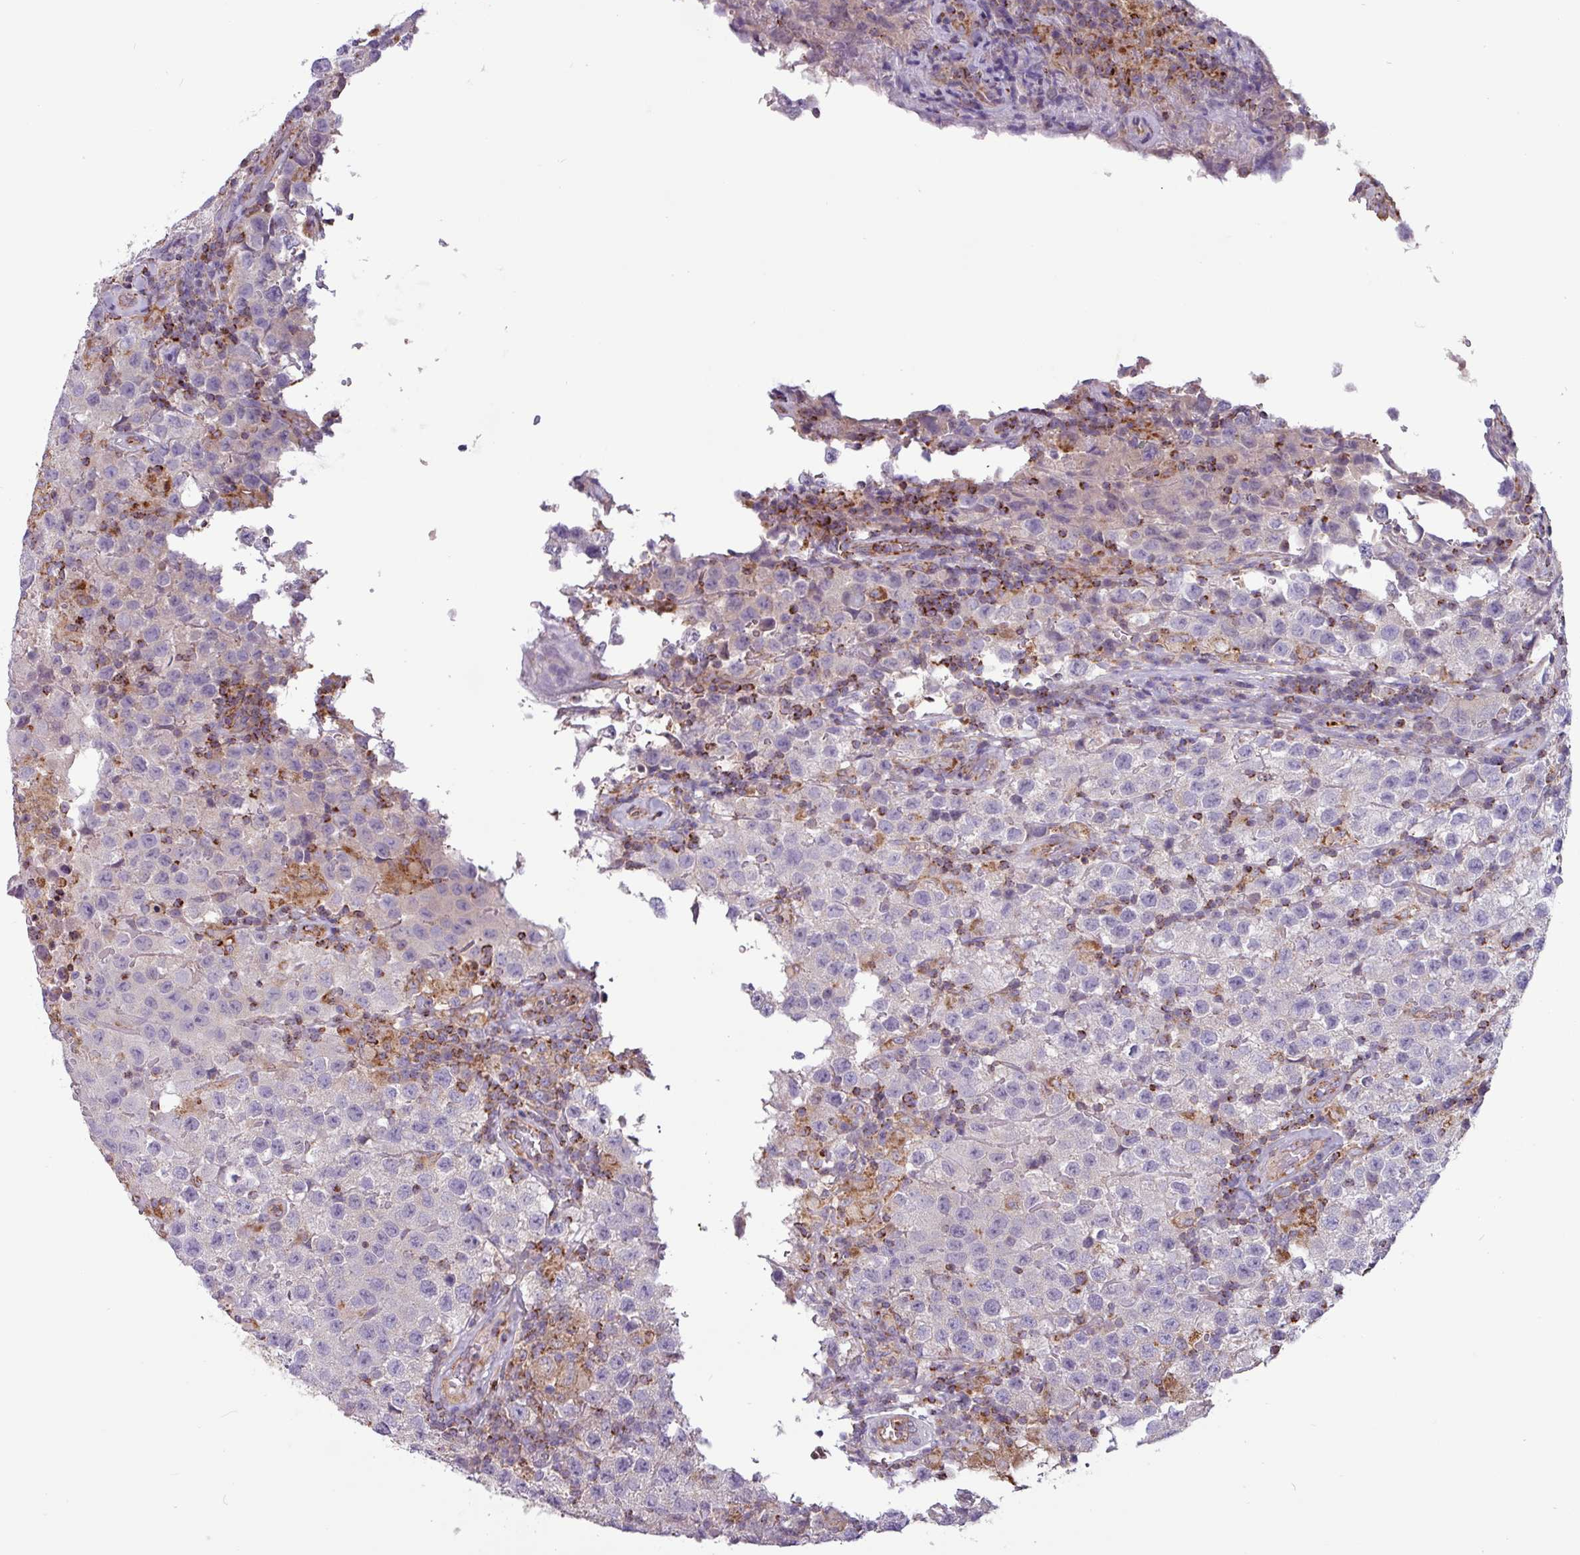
{"staining": {"intensity": "negative", "quantity": "none", "location": "none"}, "tissue": "testis cancer", "cell_type": "Tumor cells", "image_type": "cancer", "snomed": [{"axis": "morphology", "description": "Seminoma, NOS"}, {"axis": "morphology", "description": "Carcinoma, Embryonal, NOS"}, {"axis": "topography", "description": "Testis"}], "caption": "A histopathology image of seminoma (testis) stained for a protein exhibits no brown staining in tumor cells.", "gene": "CAMK1", "patient": {"sex": "male", "age": 41}}